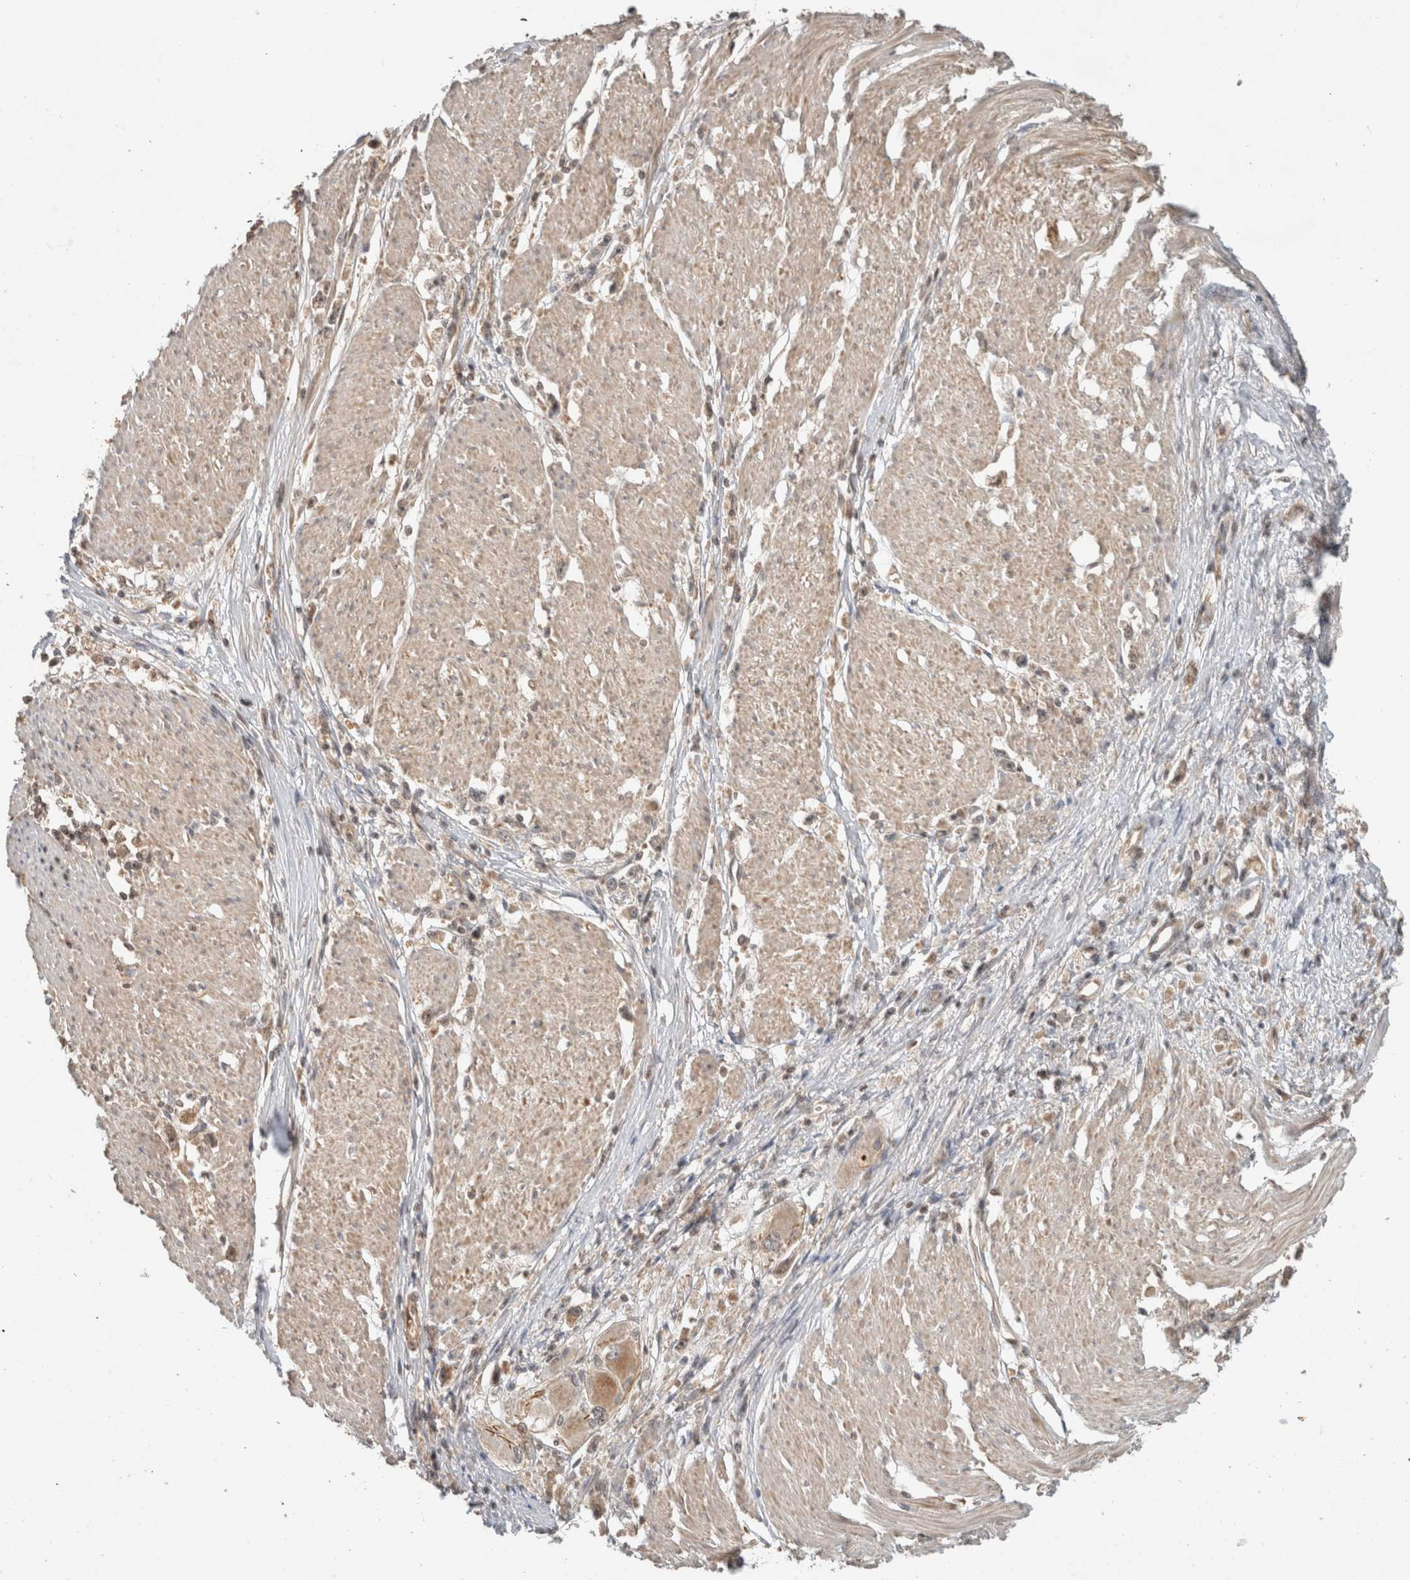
{"staining": {"intensity": "weak", "quantity": ">75%", "location": "cytoplasmic/membranous"}, "tissue": "stomach cancer", "cell_type": "Tumor cells", "image_type": "cancer", "snomed": [{"axis": "morphology", "description": "Adenocarcinoma, NOS"}, {"axis": "topography", "description": "Stomach"}], "caption": "Weak cytoplasmic/membranous protein expression is seen in approximately >75% of tumor cells in stomach cancer (adenocarcinoma). The staining was performed using DAB (3,3'-diaminobenzidine), with brown indicating positive protein expression. Nuclei are stained blue with hematoxylin.", "gene": "CAAP1", "patient": {"sex": "female", "age": 59}}